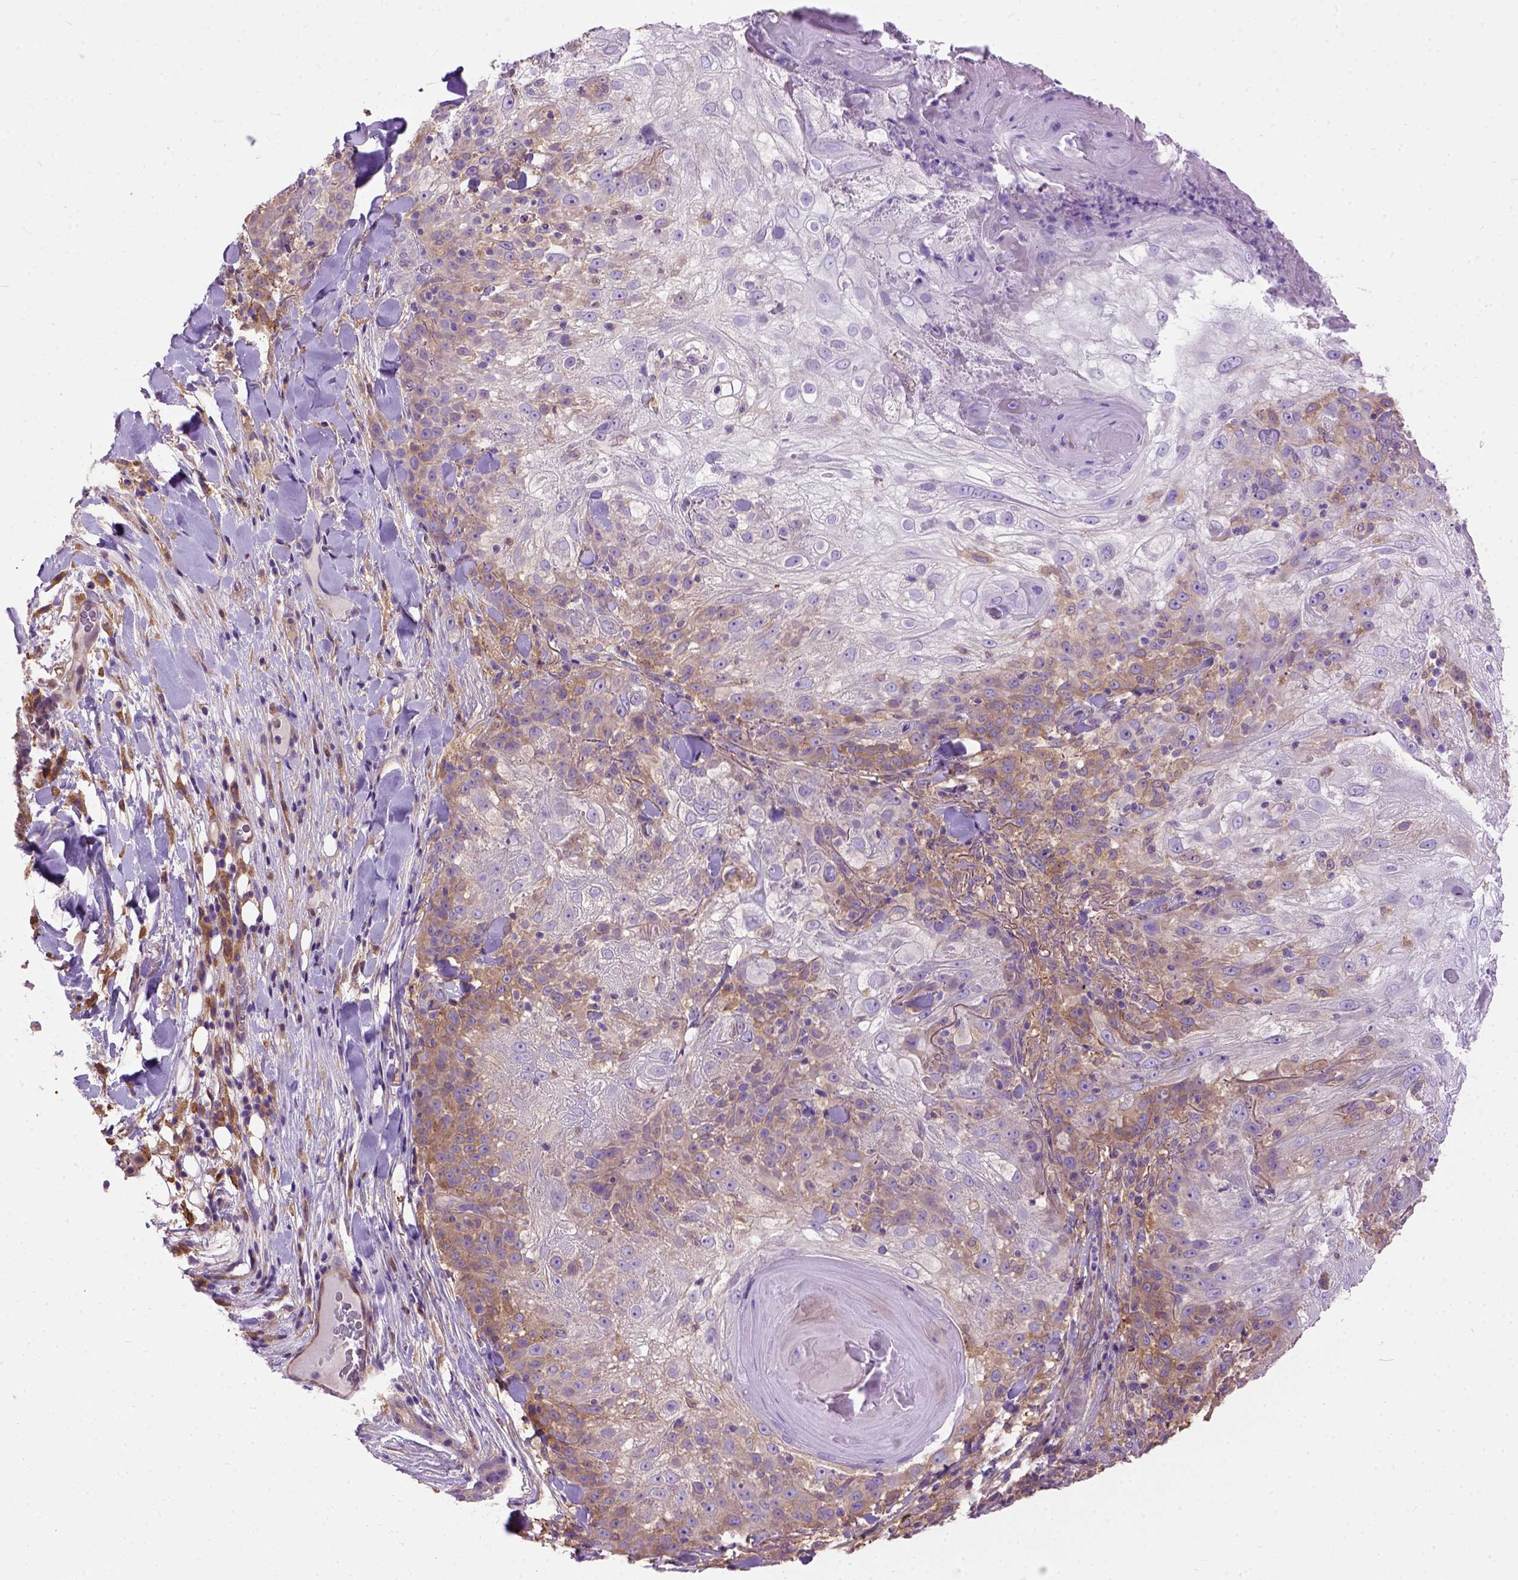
{"staining": {"intensity": "moderate", "quantity": "<25%", "location": "cytoplasmic/membranous"}, "tissue": "skin cancer", "cell_type": "Tumor cells", "image_type": "cancer", "snomed": [{"axis": "morphology", "description": "Normal tissue, NOS"}, {"axis": "morphology", "description": "Squamous cell carcinoma, NOS"}, {"axis": "topography", "description": "Skin"}], "caption": "A photomicrograph showing moderate cytoplasmic/membranous positivity in approximately <25% of tumor cells in squamous cell carcinoma (skin), as visualized by brown immunohistochemical staining.", "gene": "SEMA4F", "patient": {"sex": "female", "age": 83}}